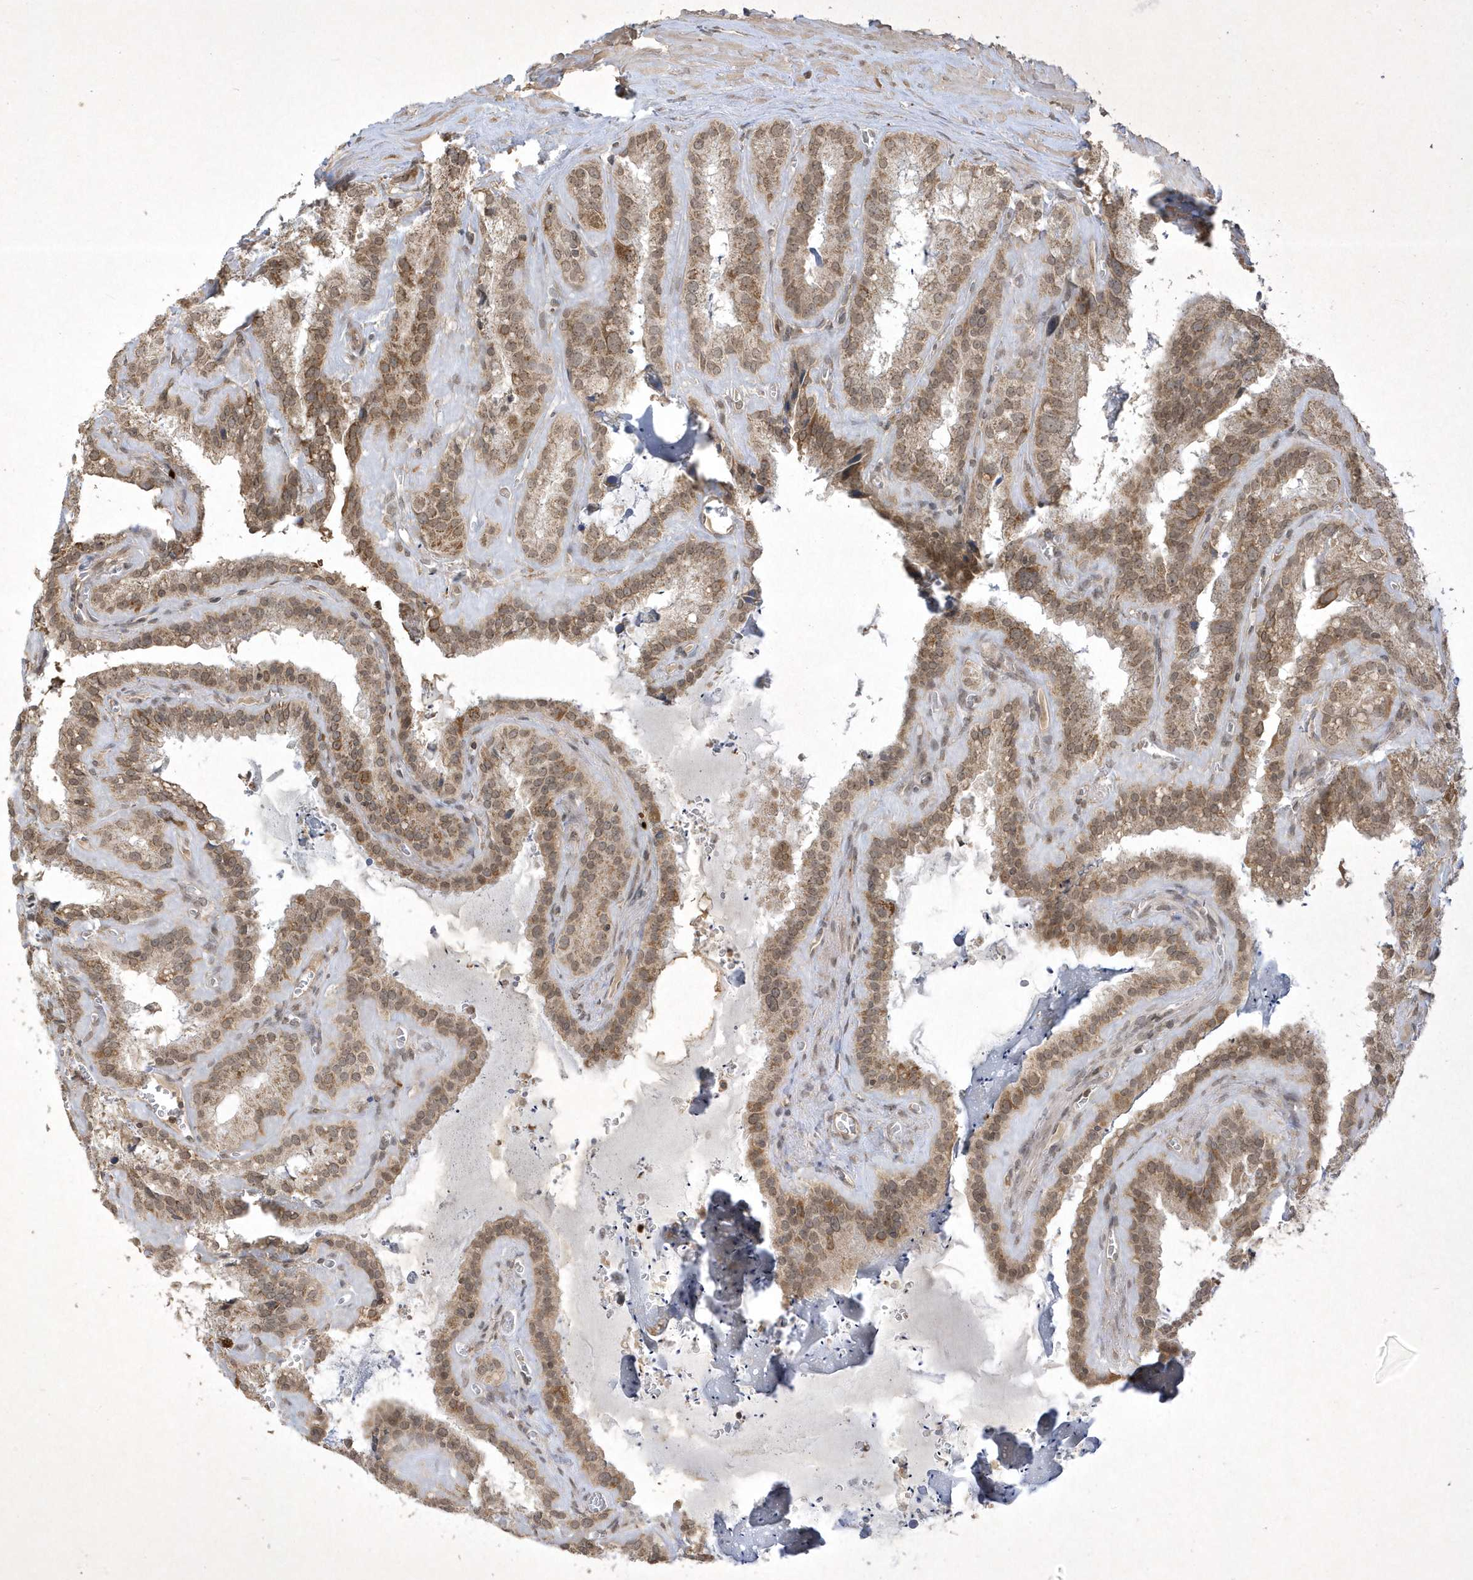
{"staining": {"intensity": "moderate", "quantity": ">75%", "location": "cytoplasmic/membranous"}, "tissue": "seminal vesicle", "cell_type": "Glandular cells", "image_type": "normal", "snomed": [{"axis": "morphology", "description": "Normal tissue, NOS"}, {"axis": "topography", "description": "Prostate"}, {"axis": "topography", "description": "Seminal veicle"}], "caption": "IHC micrograph of unremarkable seminal vesicle stained for a protein (brown), which shows medium levels of moderate cytoplasmic/membranous positivity in about >75% of glandular cells.", "gene": "ZNF213", "patient": {"sex": "male", "age": 59}}